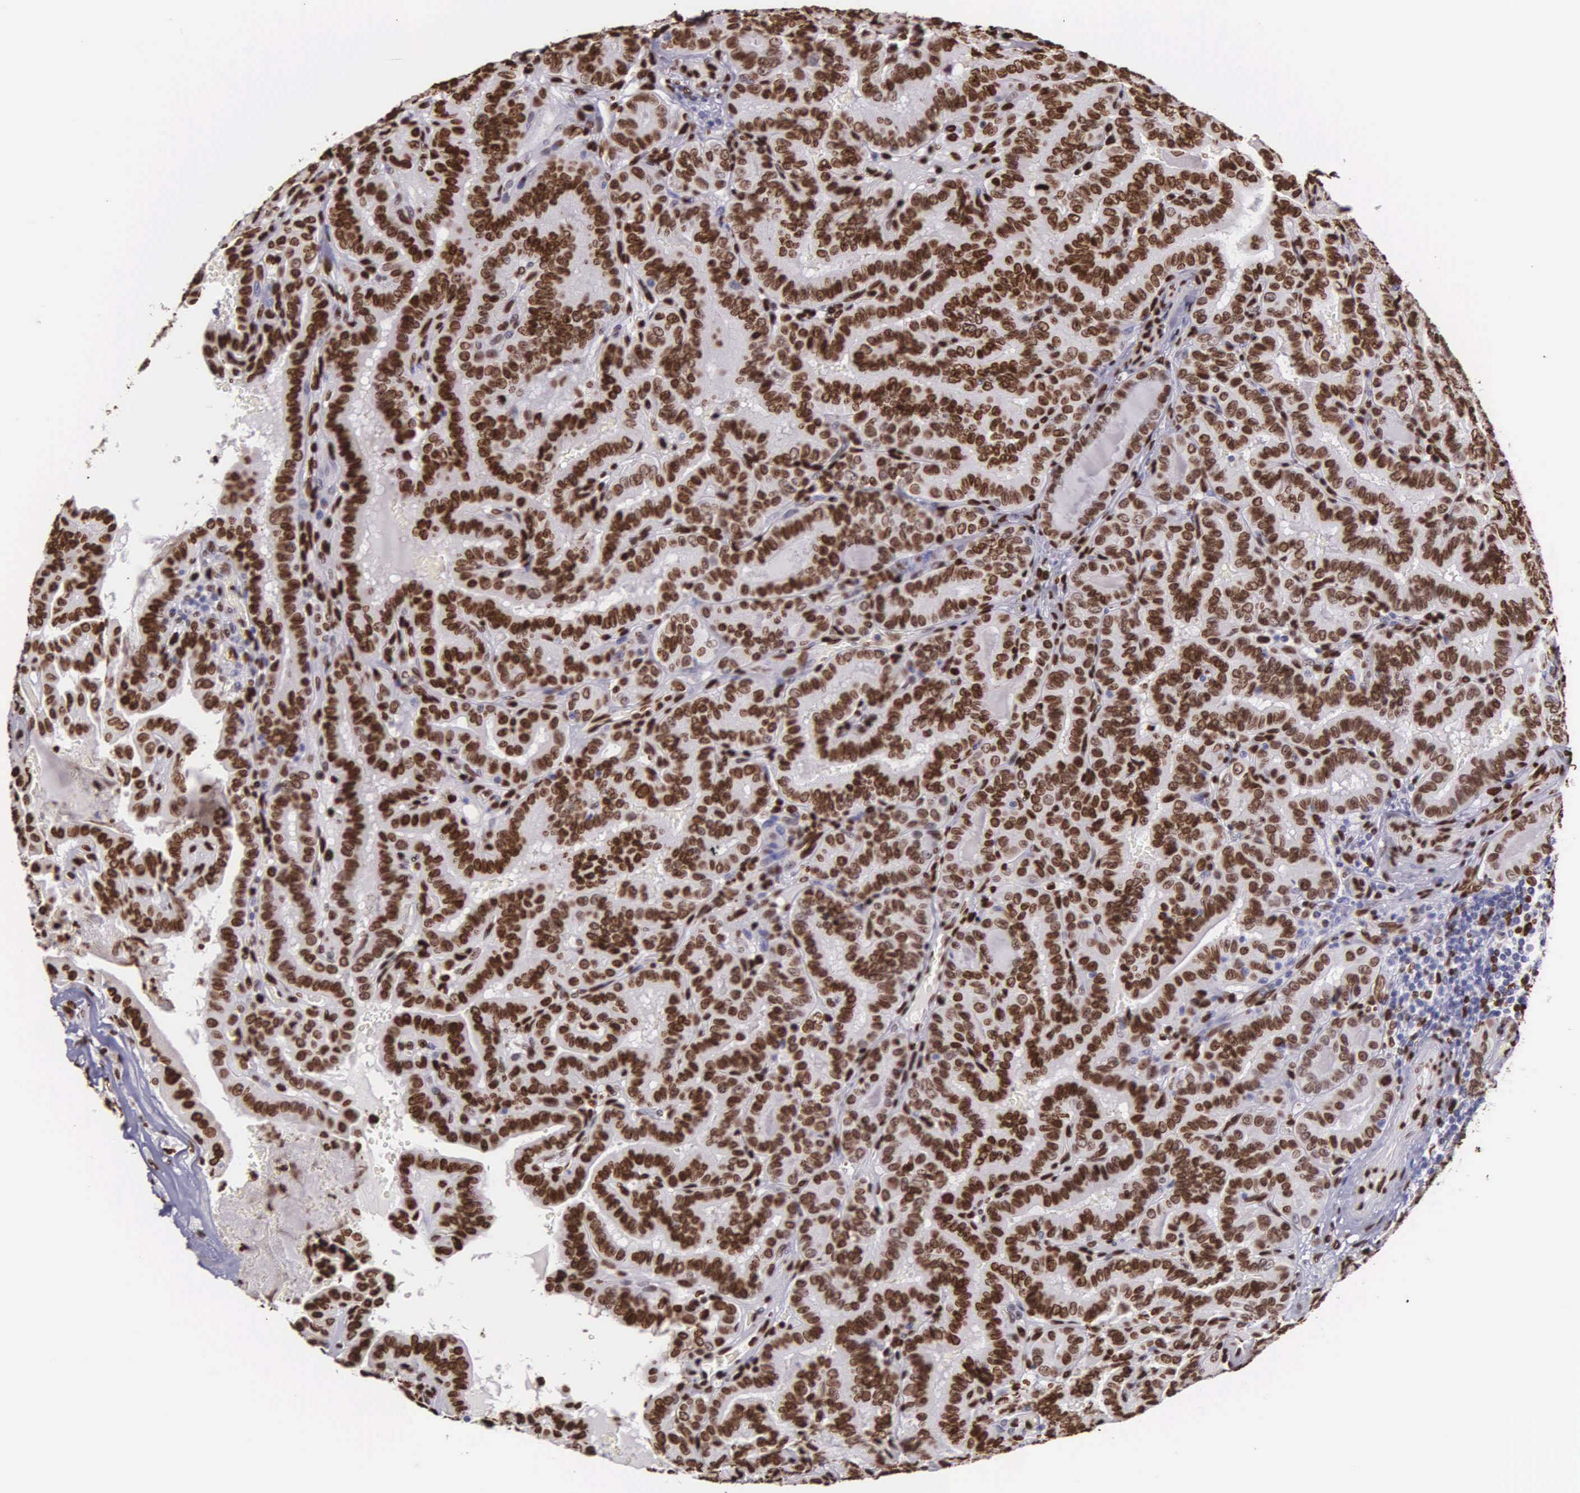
{"staining": {"intensity": "strong", "quantity": ">75%", "location": "nuclear"}, "tissue": "thyroid cancer", "cell_type": "Tumor cells", "image_type": "cancer", "snomed": [{"axis": "morphology", "description": "Papillary adenocarcinoma, NOS"}, {"axis": "topography", "description": "Thyroid gland"}], "caption": "Immunohistochemistry (IHC) (DAB (3,3'-diaminobenzidine)) staining of human thyroid cancer displays strong nuclear protein expression in about >75% of tumor cells.", "gene": "H1-0", "patient": {"sex": "male", "age": 87}}